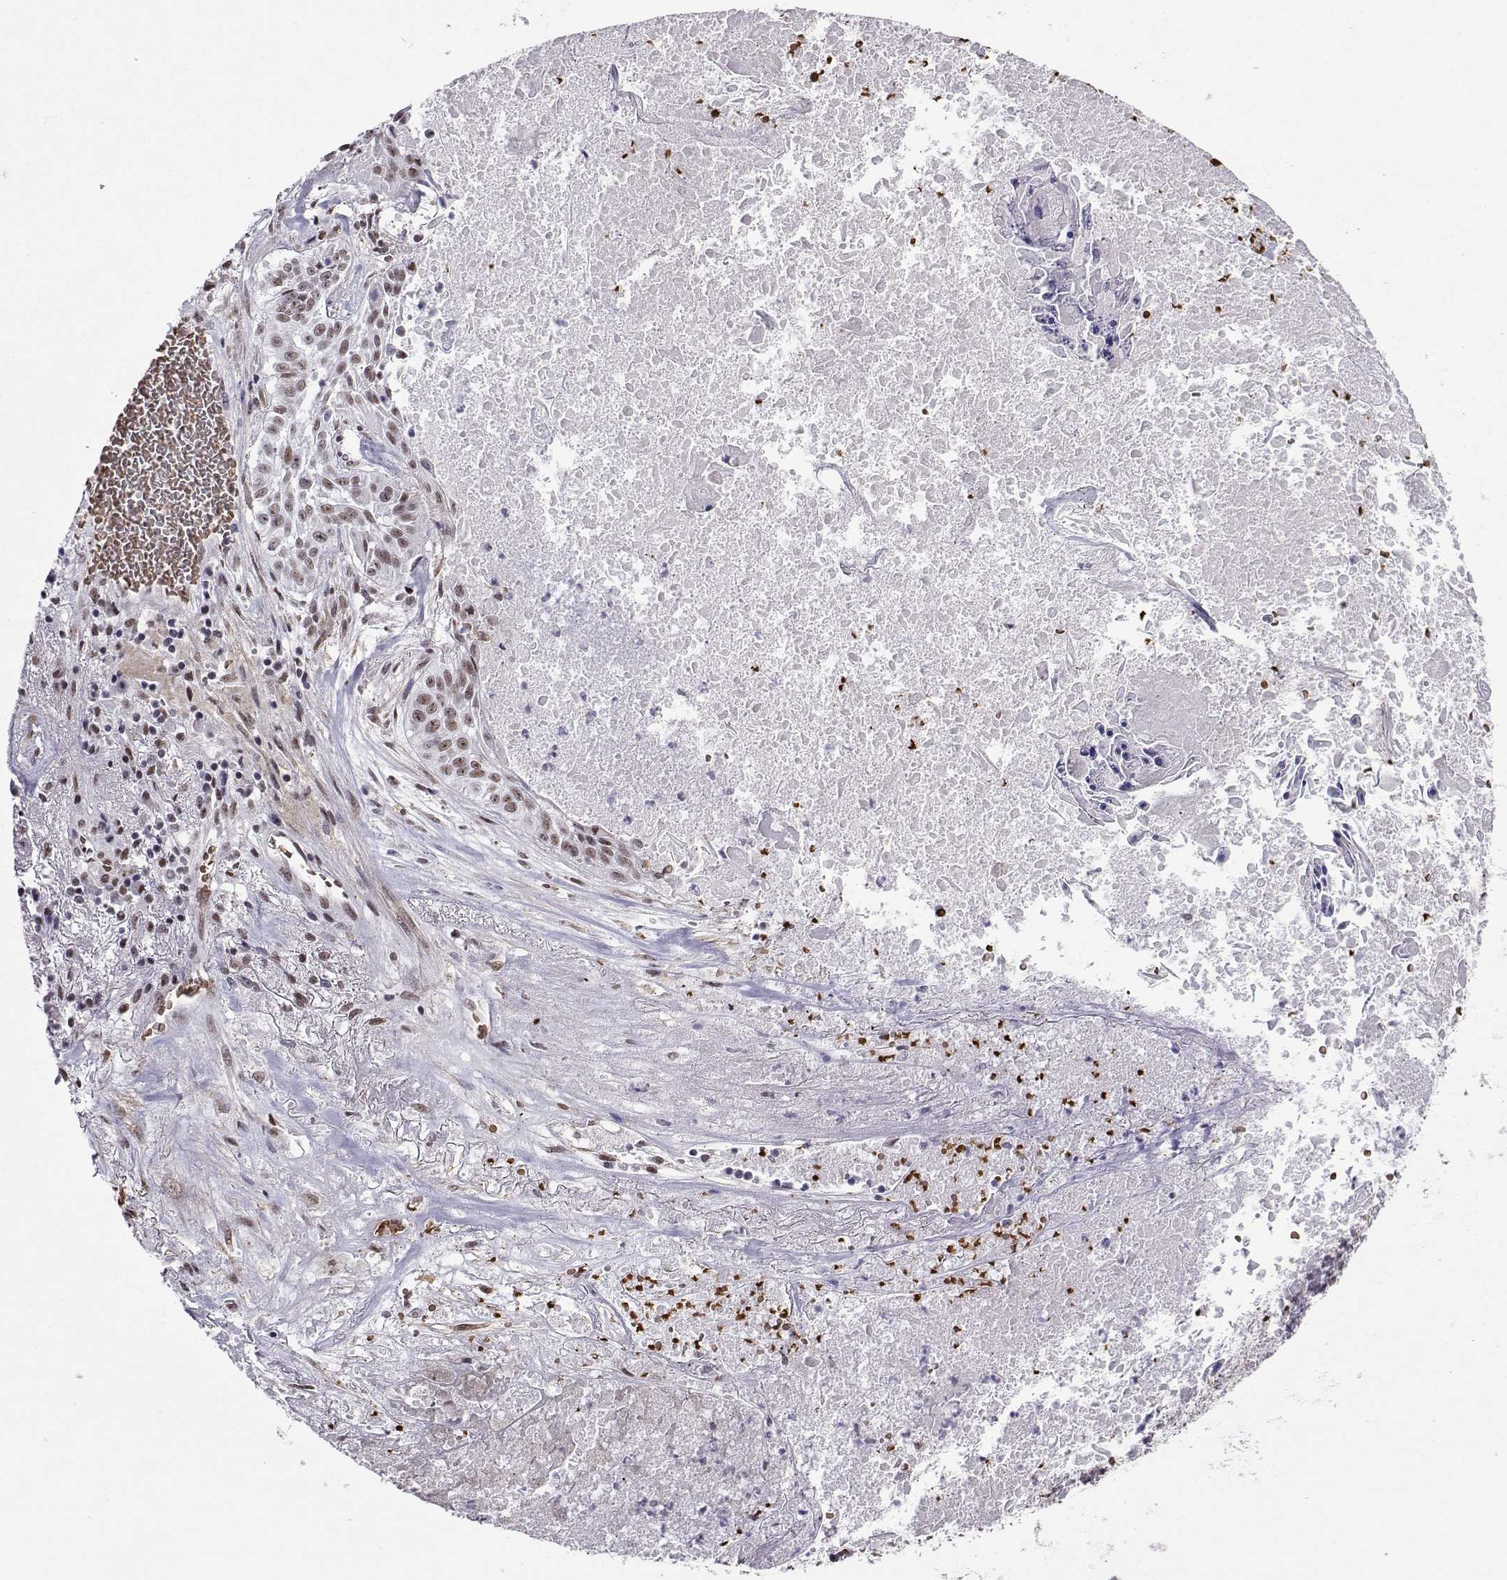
{"staining": {"intensity": "weak", "quantity": ">75%", "location": "nuclear"}, "tissue": "lung cancer", "cell_type": "Tumor cells", "image_type": "cancer", "snomed": [{"axis": "morphology", "description": "Squamous cell carcinoma, NOS"}, {"axis": "topography", "description": "Lung"}], "caption": "An immunohistochemistry micrograph of tumor tissue is shown. Protein staining in brown labels weak nuclear positivity in lung cancer within tumor cells. (DAB (3,3'-diaminobenzidine) IHC, brown staining for protein, blue staining for nuclei).", "gene": "CCNK", "patient": {"sex": "male", "age": 64}}